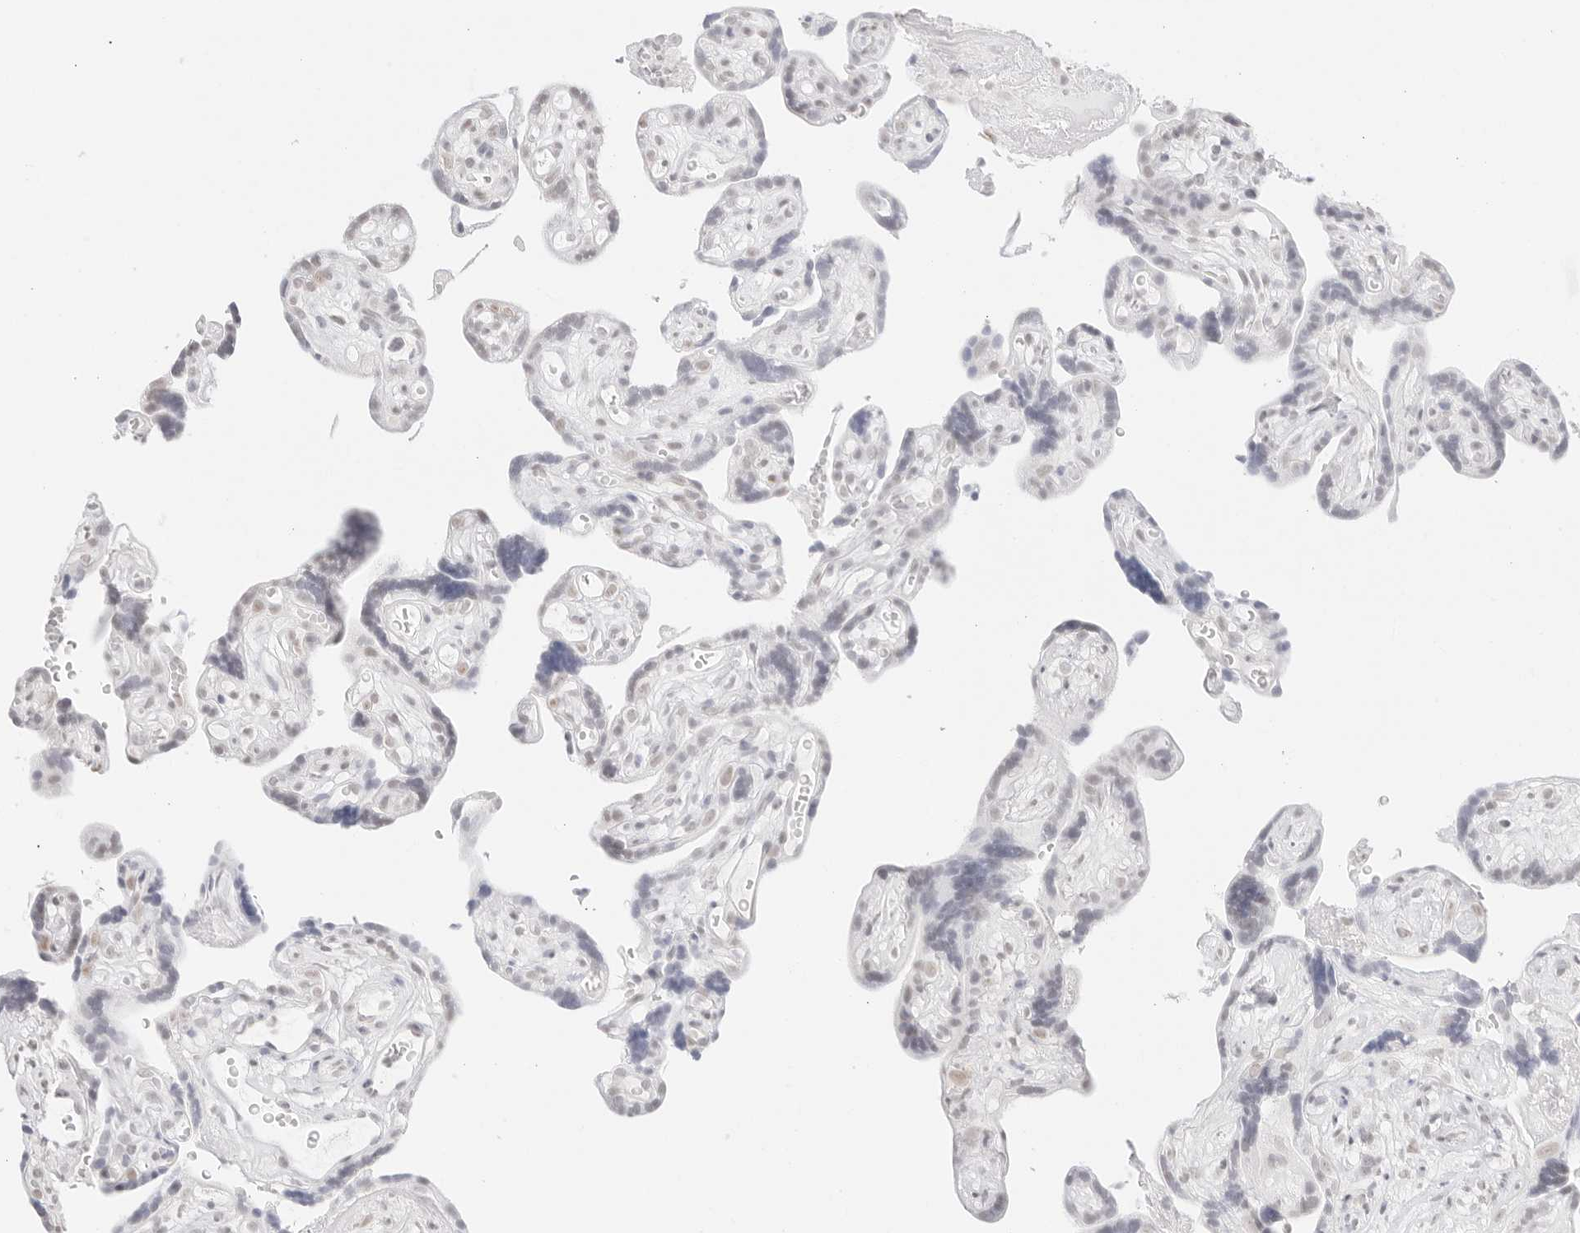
{"staining": {"intensity": "moderate", "quantity": ">75%", "location": "nuclear"}, "tissue": "placenta", "cell_type": "Decidual cells", "image_type": "normal", "snomed": [{"axis": "morphology", "description": "Normal tissue, NOS"}, {"axis": "topography", "description": "Placenta"}], "caption": "High-magnification brightfield microscopy of normal placenta stained with DAB (3,3'-diaminobenzidine) (brown) and counterstained with hematoxylin (blue). decidual cells exhibit moderate nuclear expression is identified in about>75% of cells. The protein of interest is stained brown, and the nuclei are stained in blue (DAB (3,3'-diaminobenzidine) IHC with brightfield microscopy, high magnification).", "gene": "FBLN5", "patient": {"sex": "female", "age": 30}}